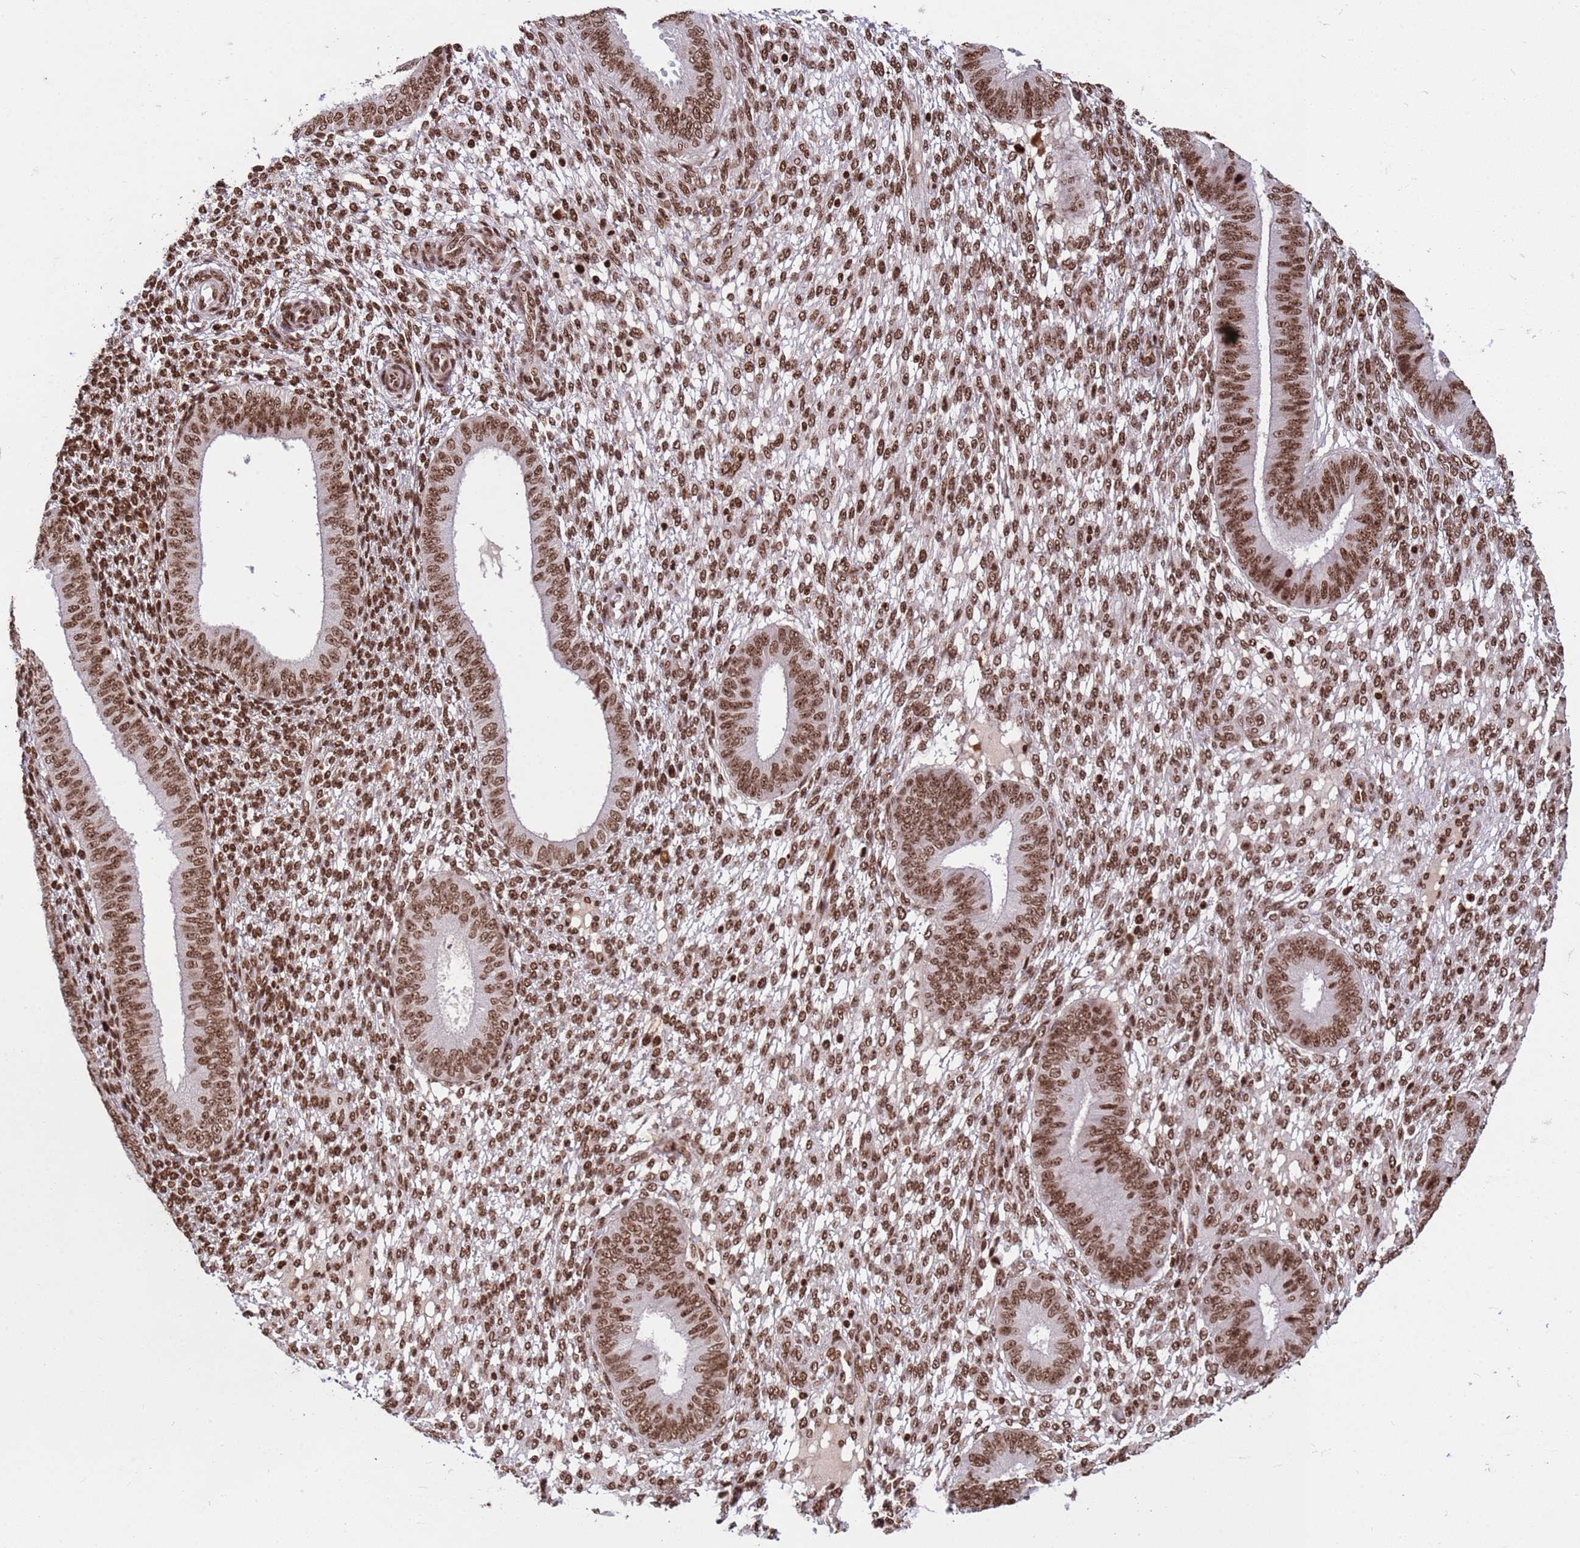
{"staining": {"intensity": "strong", "quantity": ">75%", "location": "nuclear"}, "tissue": "endometrium", "cell_type": "Cells in endometrial stroma", "image_type": "normal", "snomed": [{"axis": "morphology", "description": "Normal tissue, NOS"}, {"axis": "topography", "description": "Endometrium"}], "caption": "IHC of unremarkable endometrium reveals high levels of strong nuclear staining in about >75% of cells in endometrial stroma.", "gene": "H3", "patient": {"sex": "female", "age": 49}}